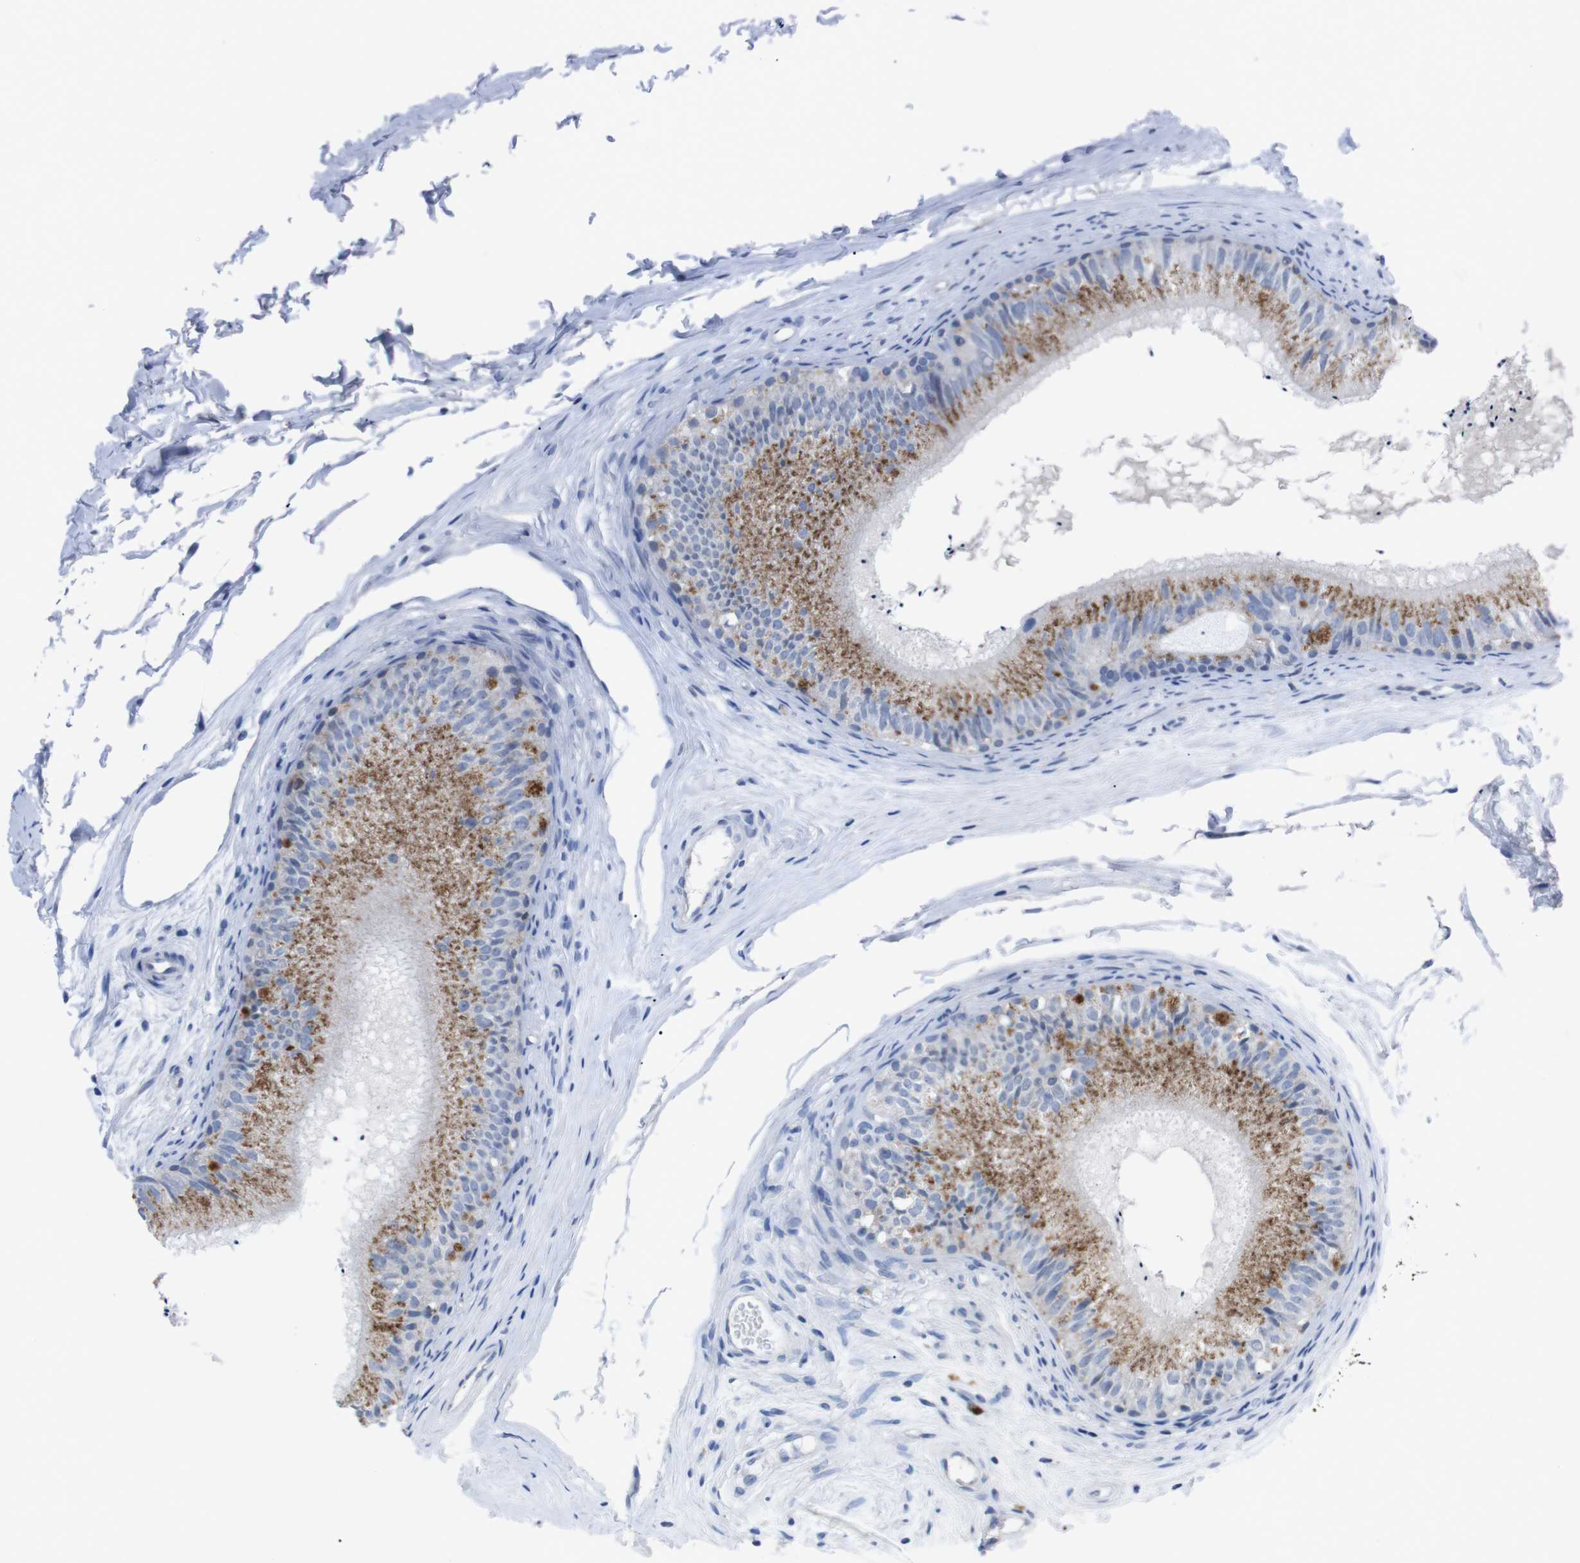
{"staining": {"intensity": "moderate", "quantity": "25%-75%", "location": "cytoplasmic/membranous"}, "tissue": "epididymis", "cell_type": "Glandular cells", "image_type": "normal", "snomed": [{"axis": "morphology", "description": "Normal tissue, NOS"}, {"axis": "topography", "description": "Epididymis"}], "caption": "IHC image of unremarkable human epididymis stained for a protein (brown), which displays medium levels of moderate cytoplasmic/membranous expression in about 25%-75% of glandular cells.", "gene": "IRF4", "patient": {"sex": "male", "age": 56}}